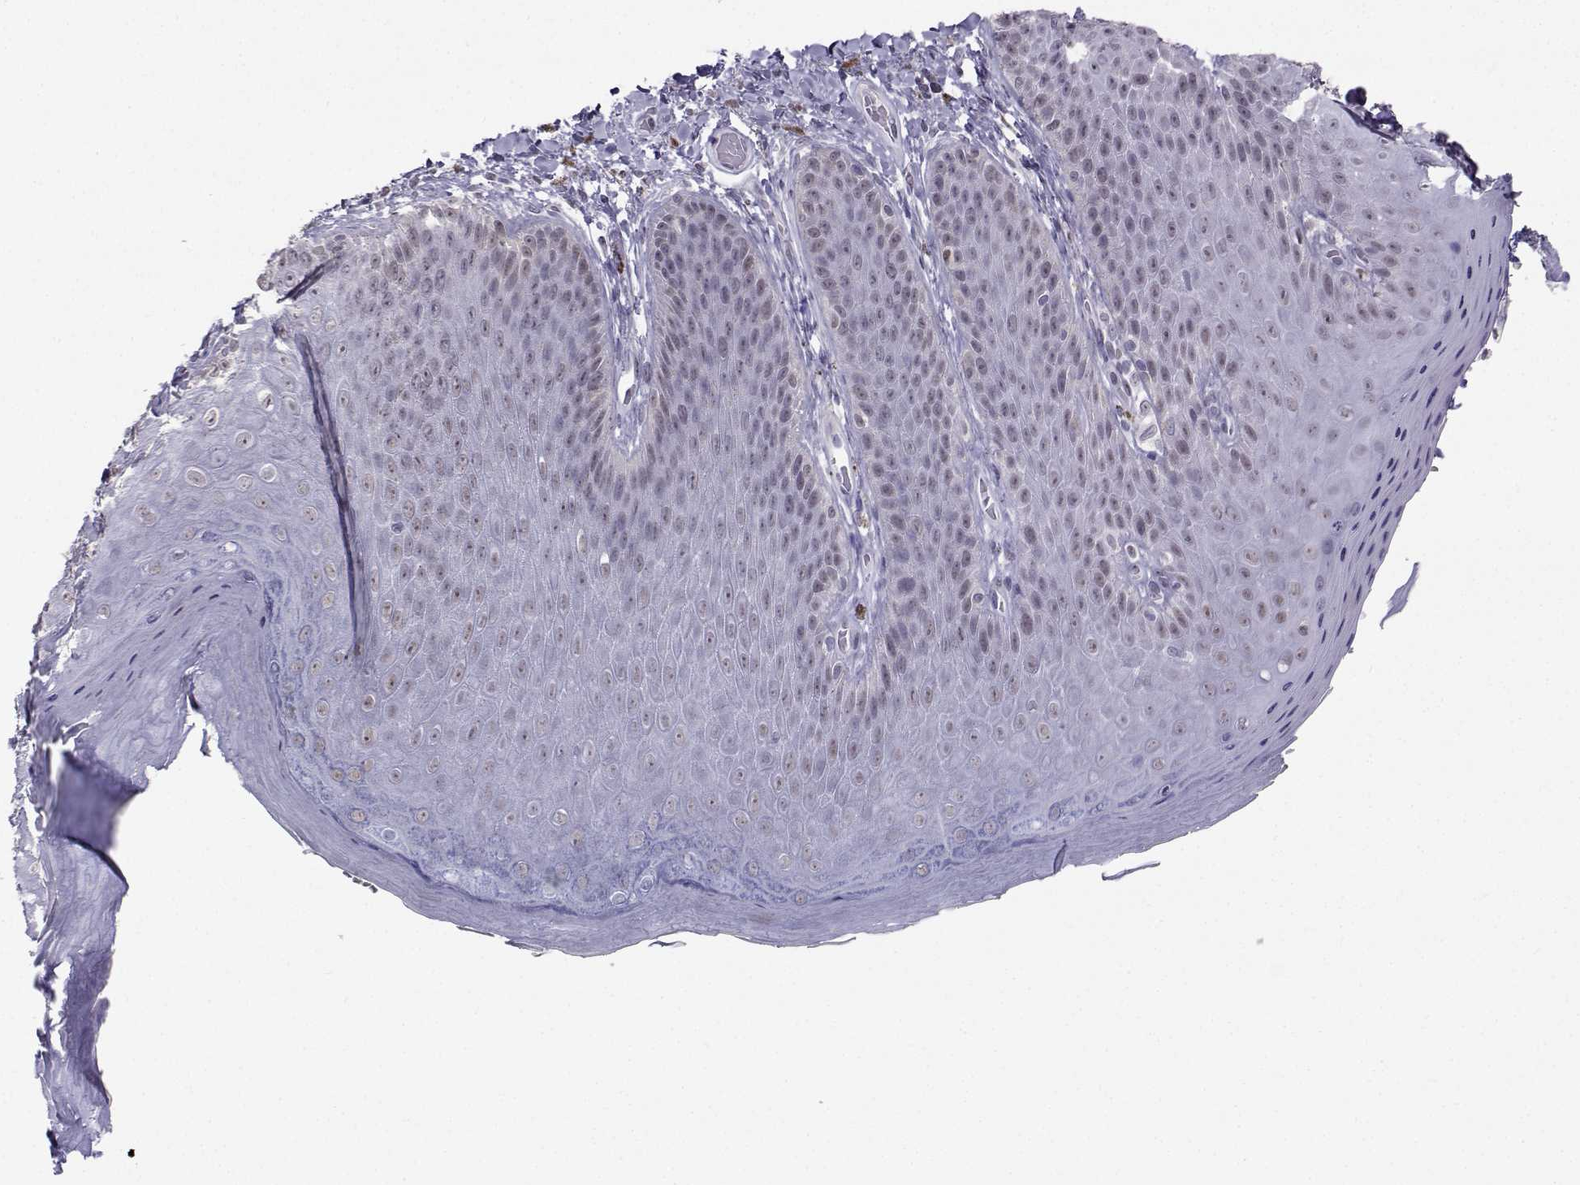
{"staining": {"intensity": "negative", "quantity": "none", "location": "none"}, "tissue": "skin", "cell_type": "Epidermal cells", "image_type": "normal", "snomed": [{"axis": "morphology", "description": "Normal tissue, NOS"}, {"axis": "topography", "description": "Anal"}], "caption": "Immunohistochemistry image of normal human skin stained for a protein (brown), which shows no expression in epidermal cells. (Immunohistochemistry, brightfield microscopy, high magnification).", "gene": "TEDC2", "patient": {"sex": "male", "age": 53}}